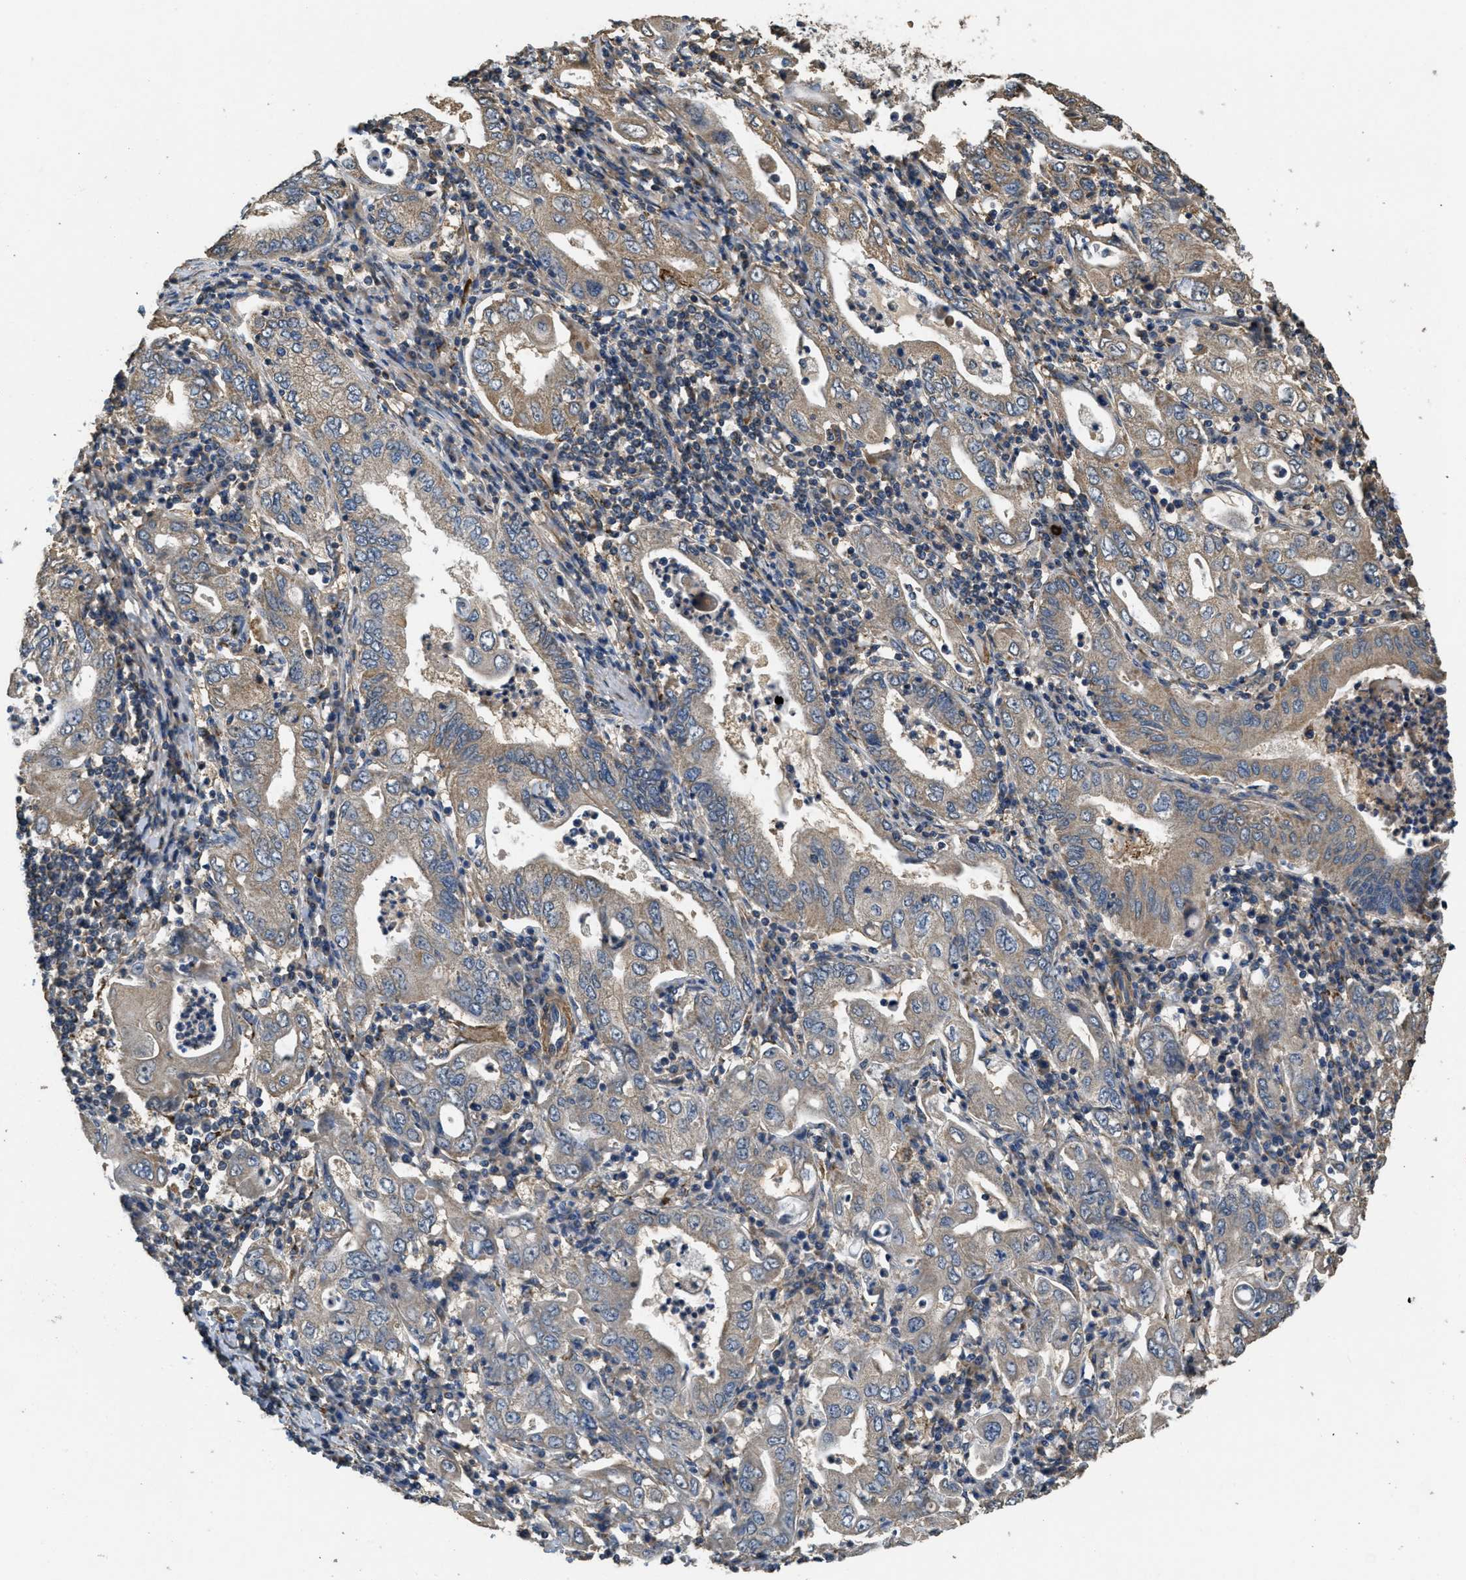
{"staining": {"intensity": "moderate", "quantity": "25%-75%", "location": "cytoplasmic/membranous"}, "tissue": "stomach cancer", "cell_type": "Tumor cells", "image_type": "cancer", "snomed": [{"axis": "morphology", "description": "Normal tissue, NOS"}, {"axis": "morphology", "description": "Adenocarcinoma, NOS"}, {"axis": "topography", "description": "Esophagus"}, {"axis": "topography", "description": "Stomach, upper"}, {"axis": "topography", "description": "Peripheral nerve tissue"}], "caption": "The photomicrograph demonstrates immunohistochemical staining of stomach adenocarcinoma. There is moderate cytoplasmic/membranous positivity is appreciated in about 25%-75% of tumor cells.", "gene": "THBS2", "patient": {"sex": "male", "age": 62}}